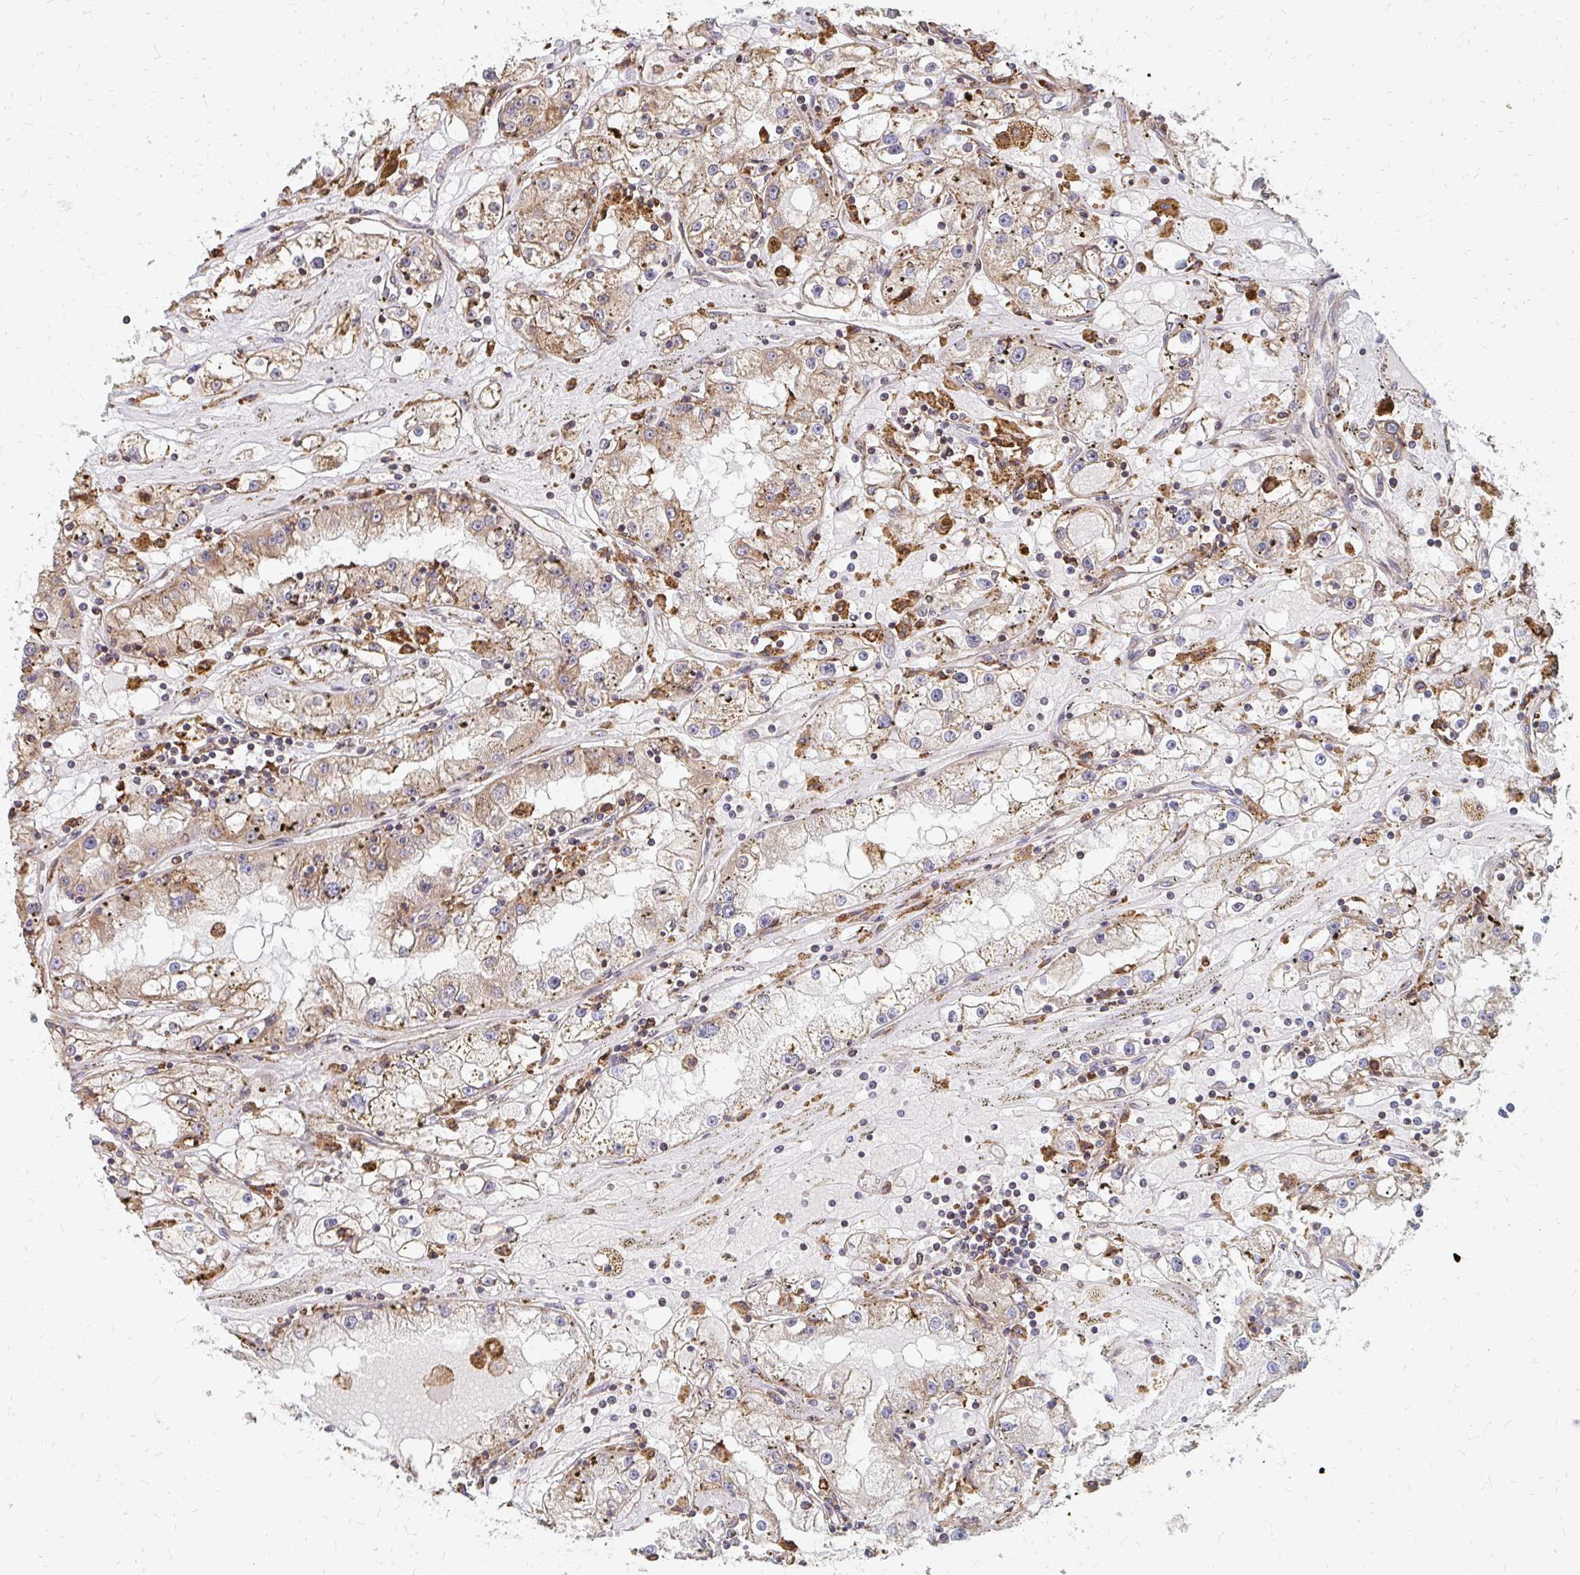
{"staining": {"intensity": "weak", "quantity": "25%-75%", "location": "cytoplasmic/membranous"}, "tissue": "renal cancer", "cell_type": "Tumor cells", "image_type": "cancer", "snomed": [{"axis": "morphology", "description": "Adenocarcinoma, NOS"}, {"axis": "topography", "description": "Kidney"}], "caption": "Immunohistochemical staining of human renal cancer exhibits low levels of weak cytoplasmic/membranous protein positivity in about 25%-75% of tumor cells. The protein of interest is shown in brown color, while the nuclei are stained blue.", "gene": "PPP1R13L", "patient": {"sex": "male", "age": 56}}